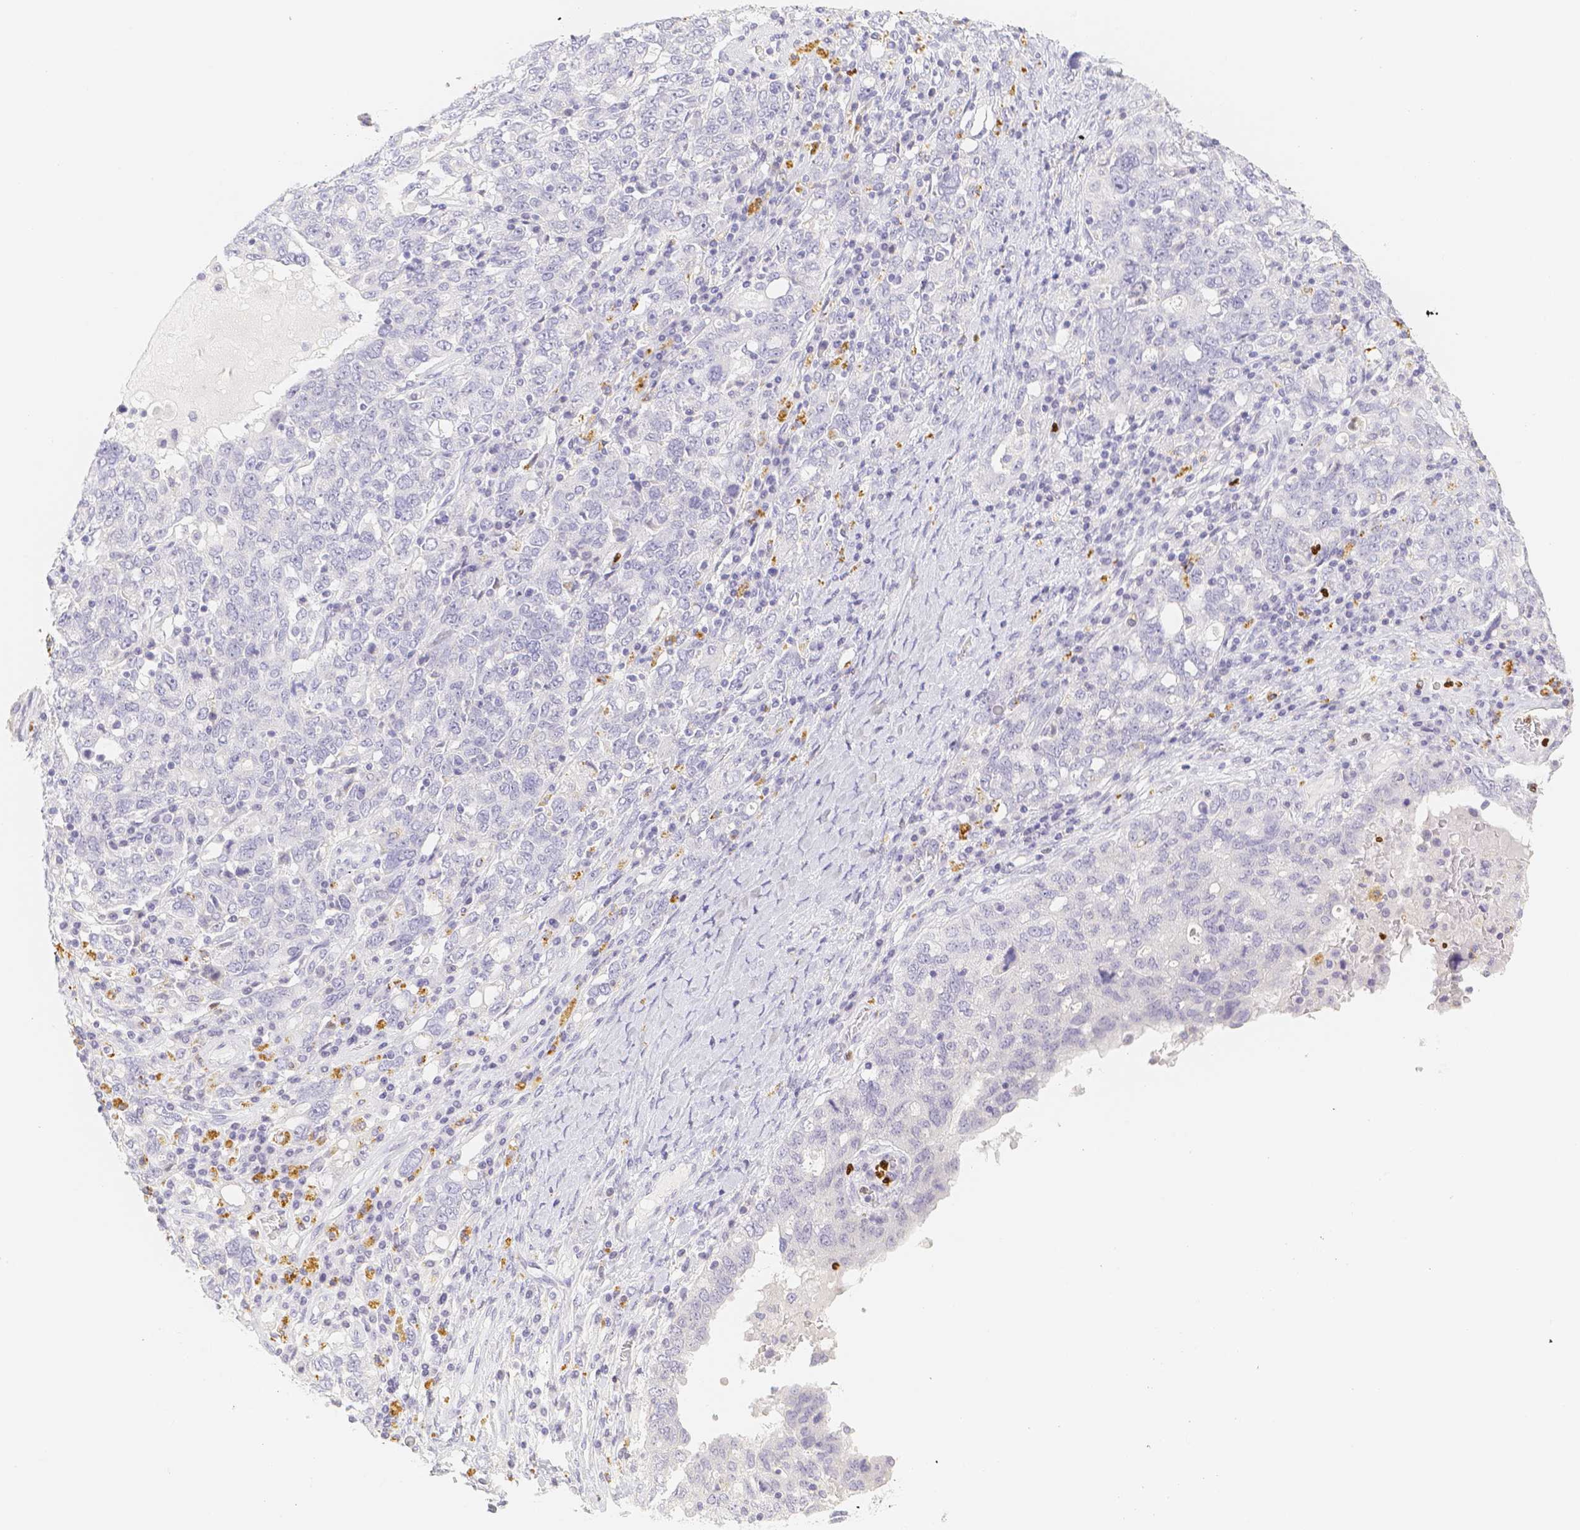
{"staining": {"intensity": "negative", "quantity": "none", "location": "none"}, "tissue": "ovarian cancer", "cell_type": "Tumor cells", "image_type": "cancer", "snomed": [{"axis": "morphology", "description": "Carcinoma, endometroid"}, {"axis": "topography", "description": "Ovary"}], "caption": "Immunohistochemical staining of ovarian cancer (endometroid carcinoma) reveals no significant expression in tumor cells. (Brightfield microscopy of DAB (3,3'-diaminobenzidine) immunohistochemistry (IHC) at high magnification).", "gene": "PADI4", "patient": {"sex": "female", "age": 62}}